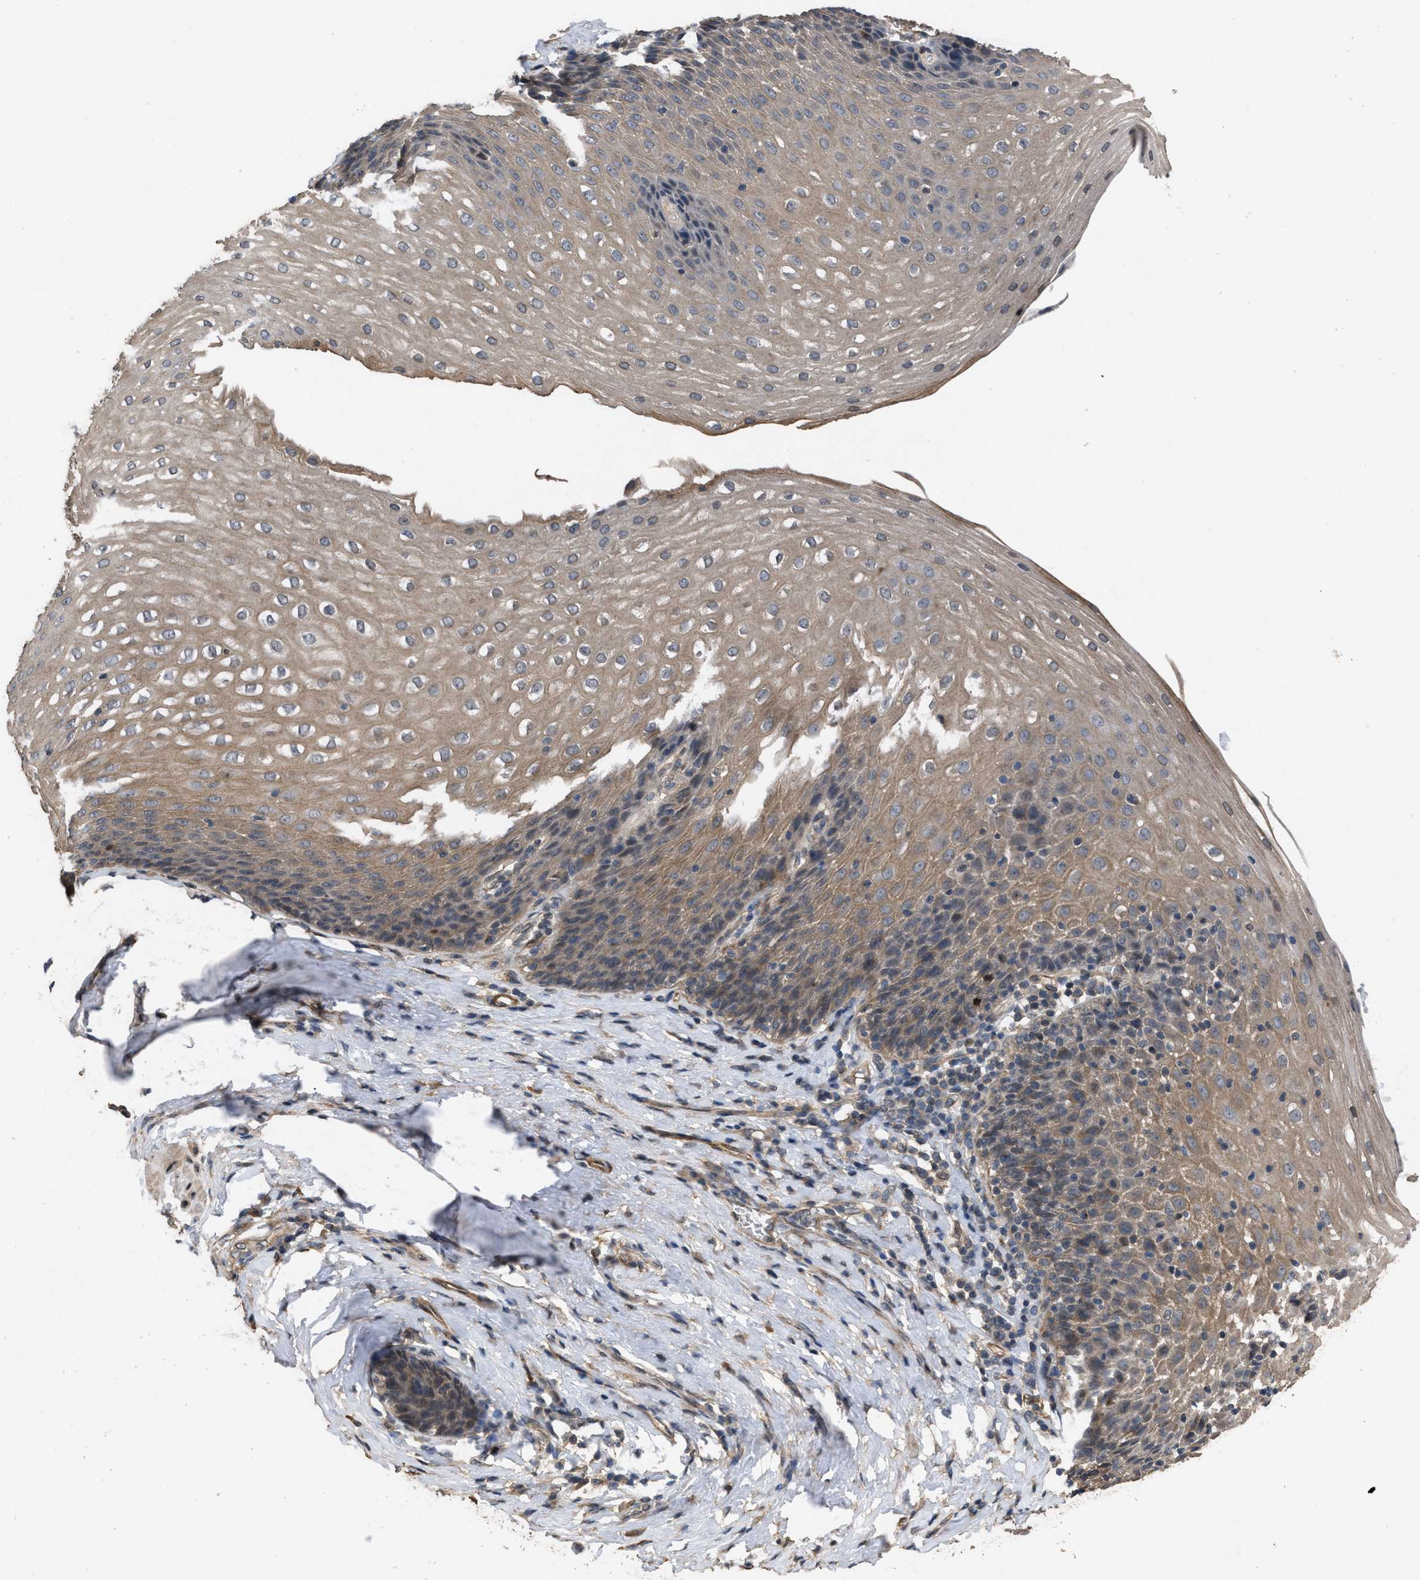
{"staining": {"intensity": "moderate", "quantity": ">75%", "location": "cytoplasmic/membranous"}, "tissue": "esophagus", "cell_type": "Squamous epithelial cells", "image_type": "normal", "snomed": [{"axis": "morphology", "description": "Normal tissue, NOS"}, {"axis": "topography", "description": "Esophagus"}], "caption": "A brown stain labels moderate cytoplasmic/membranous positivity of a protein in squamous epithelial cells of benign esophagus.", "gene": "UTRN", "patient": {"sex": "female", "age": 61}}